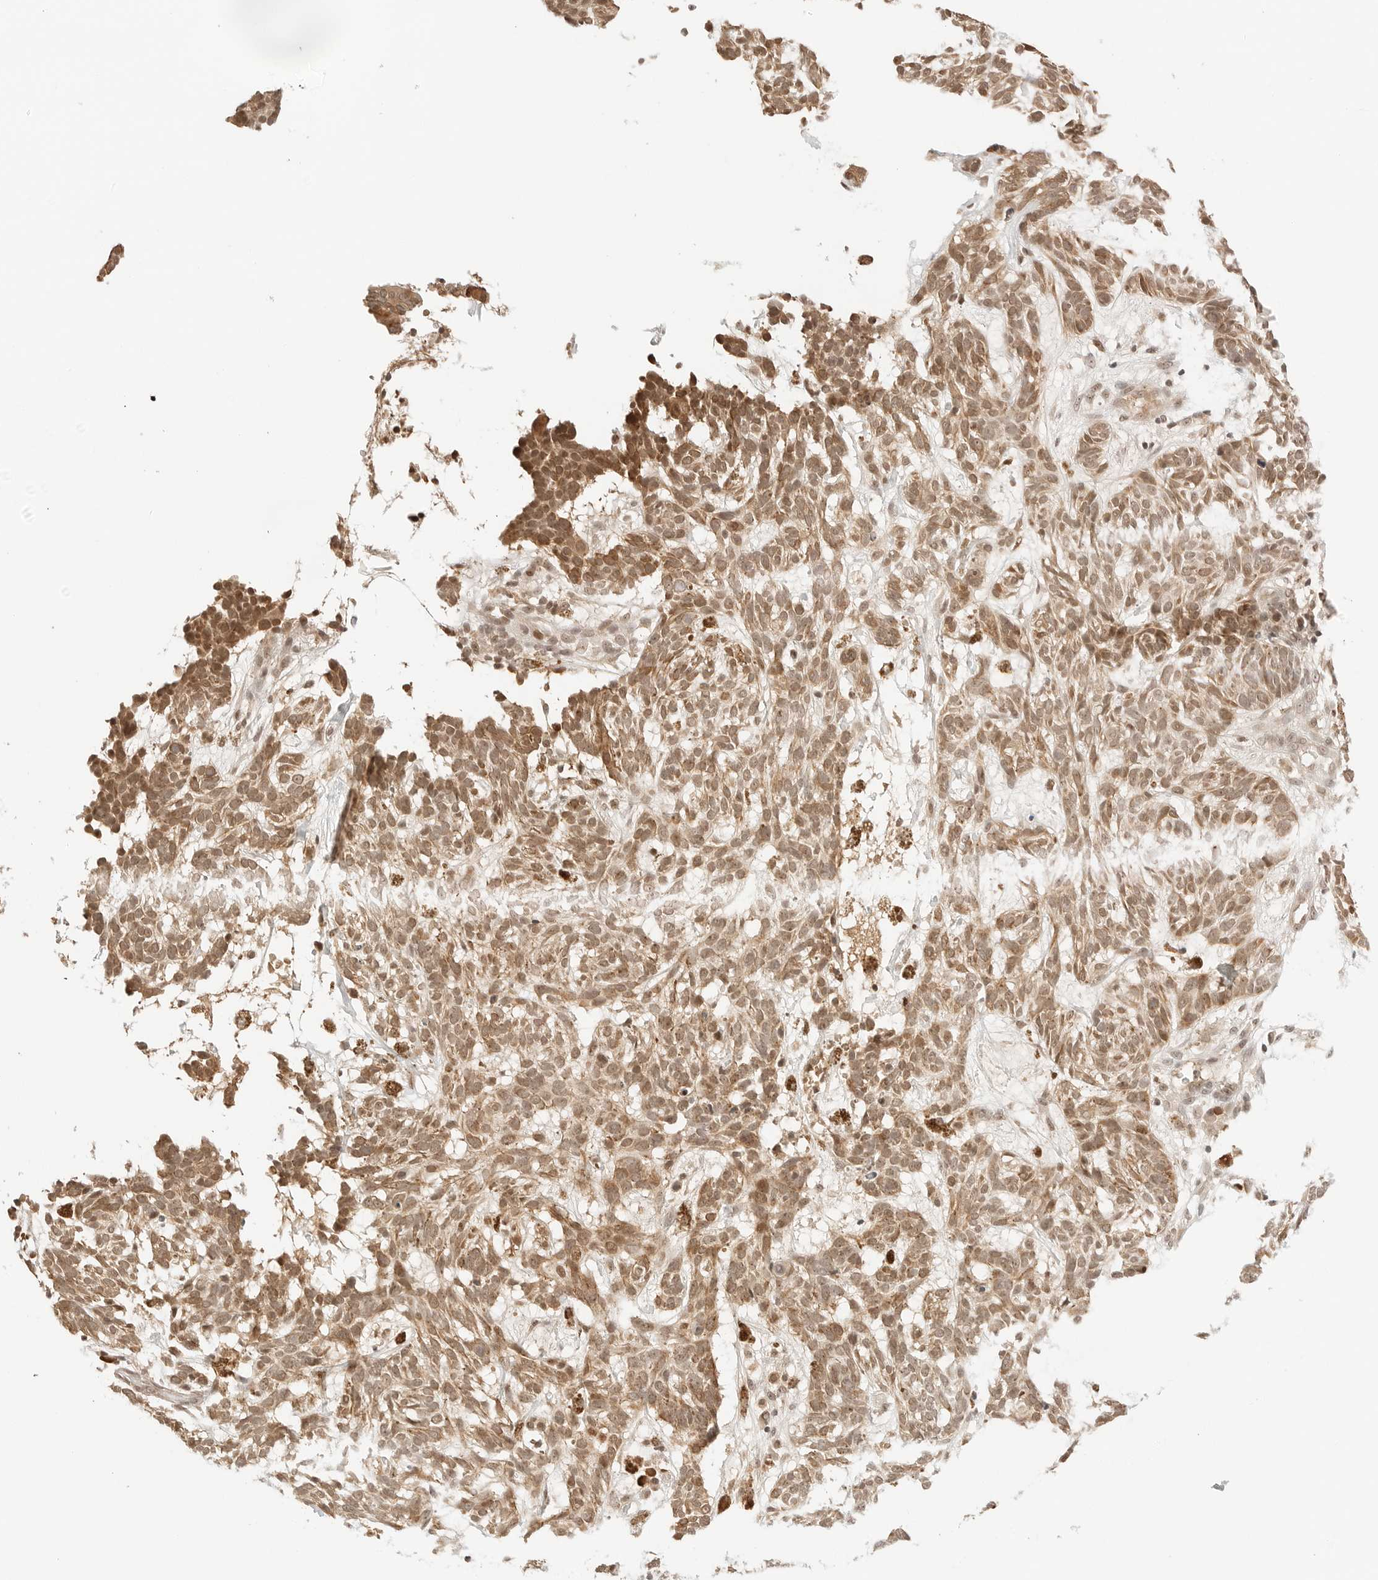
{"staining": {"intensity": "moderate", "quantity": ">75%", "location": "cytoplasmic/membranous,nuclear"}, "tissue": "skin cancer", "cell_type": "Tumor cells", "image_type": "cancer", "snomed": [{"axis": "morphology", "description": "Basal cell carcinoma"}, {"axis": "topography", "description": "Skin"}], "caption": "The image exhibits immunohistochemical staining of skin basal cell carcinoma. There is moderate cytoplasmic/membranous and nuclear positivity is seen in approximately >75% of tumor cells.", "gene": "SEPTIN4", "patient": {"sex": "male", "age": 85}}